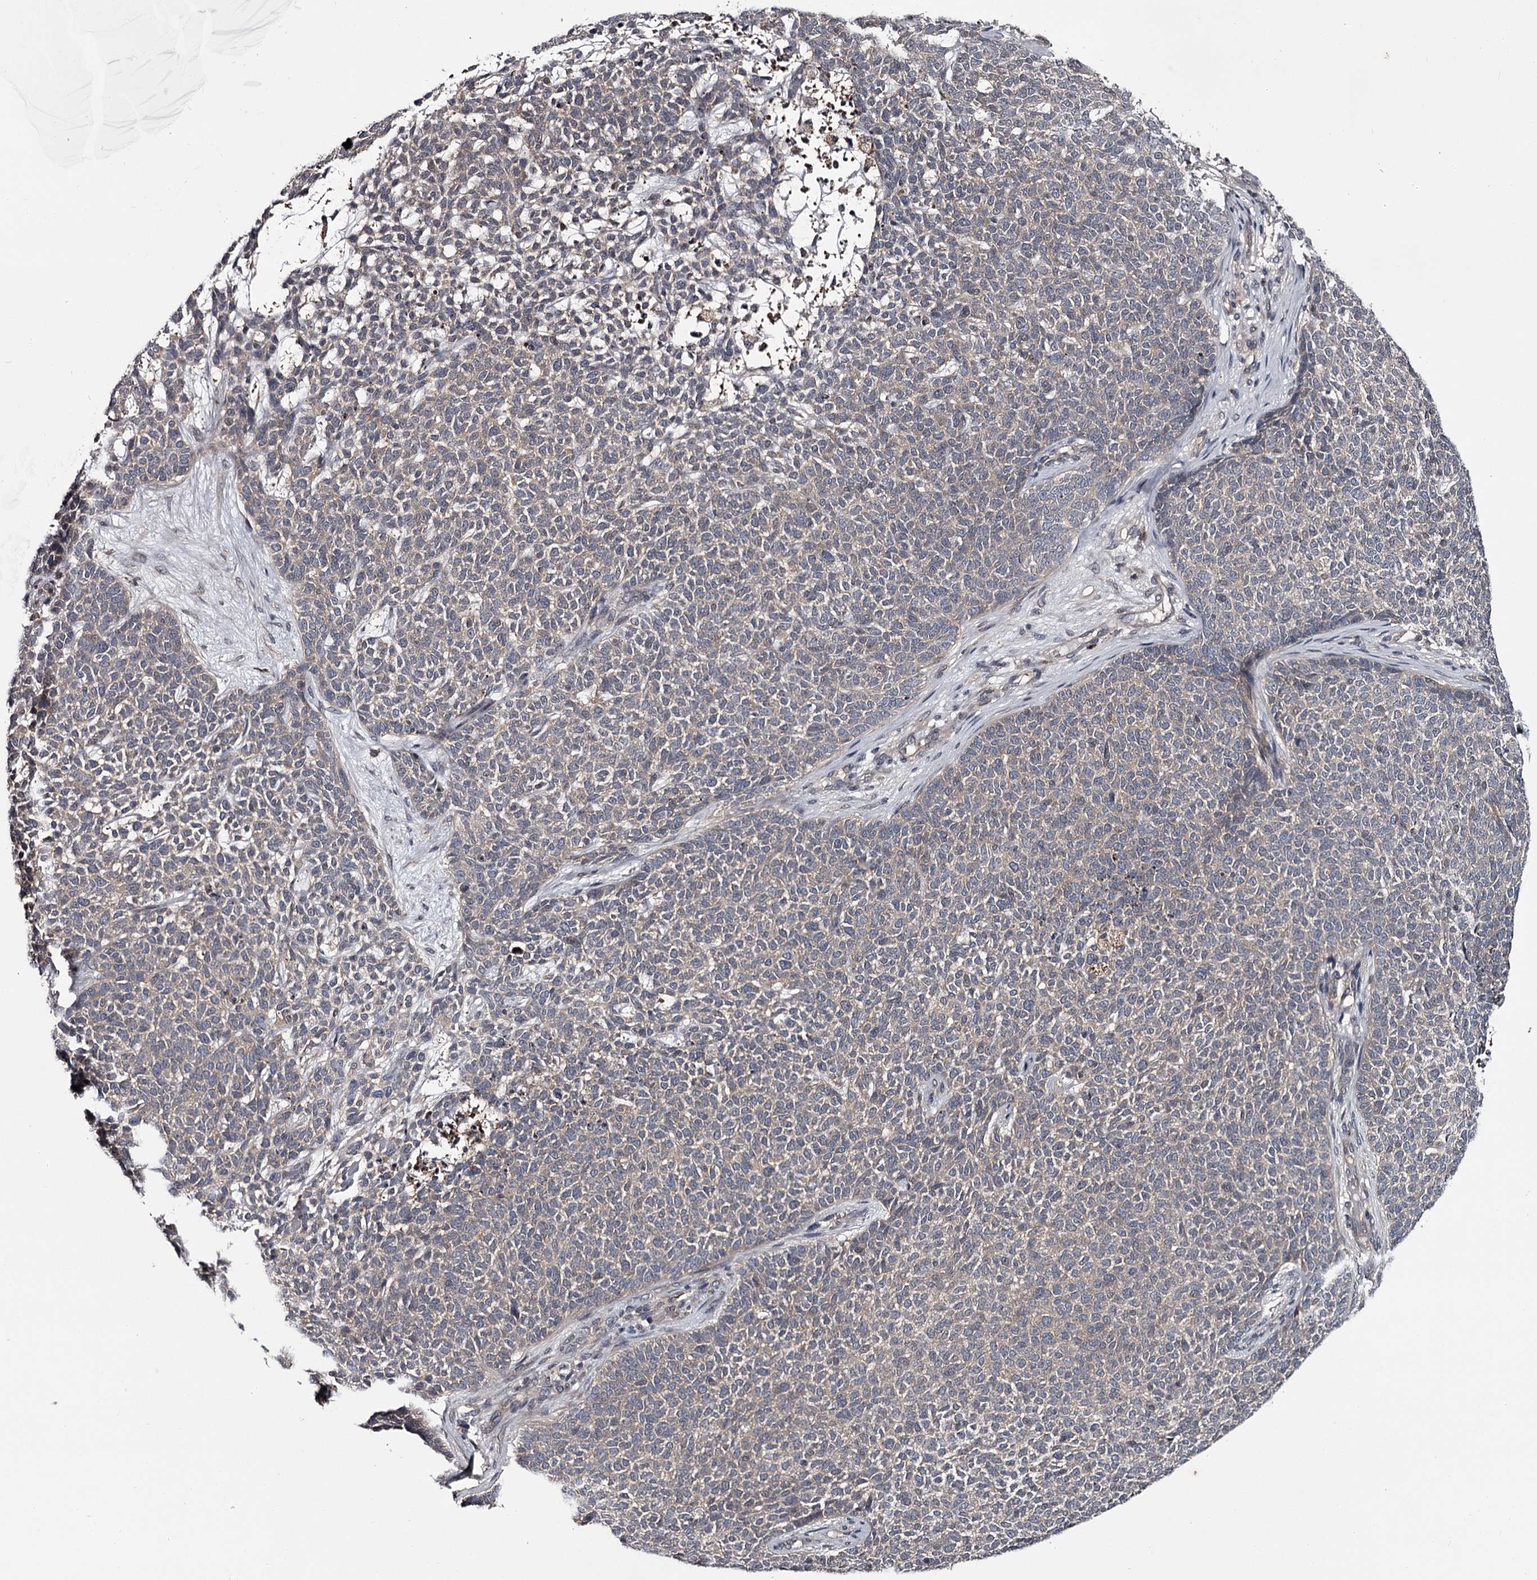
{"staining": {"intensity": "negative", "quantity": "none", "location": "none"}, "tissue": "skin cancer", "cell_type": "Tumor cells", "image_type": "cancer", "snomed": [{"axis": "morphology", "description": "Basal cell carcinoma"}, {"axis": "topography", "description": "Skin"}], "caption": "High power microscopy photomicrograph of an immunohistochemistry (IHC) micrograph of basal cell carcinoma (skin), revealing no significant staining in tumor cells.", "gene": "DAO", "patient": {"sex": "female", "age": 84}}